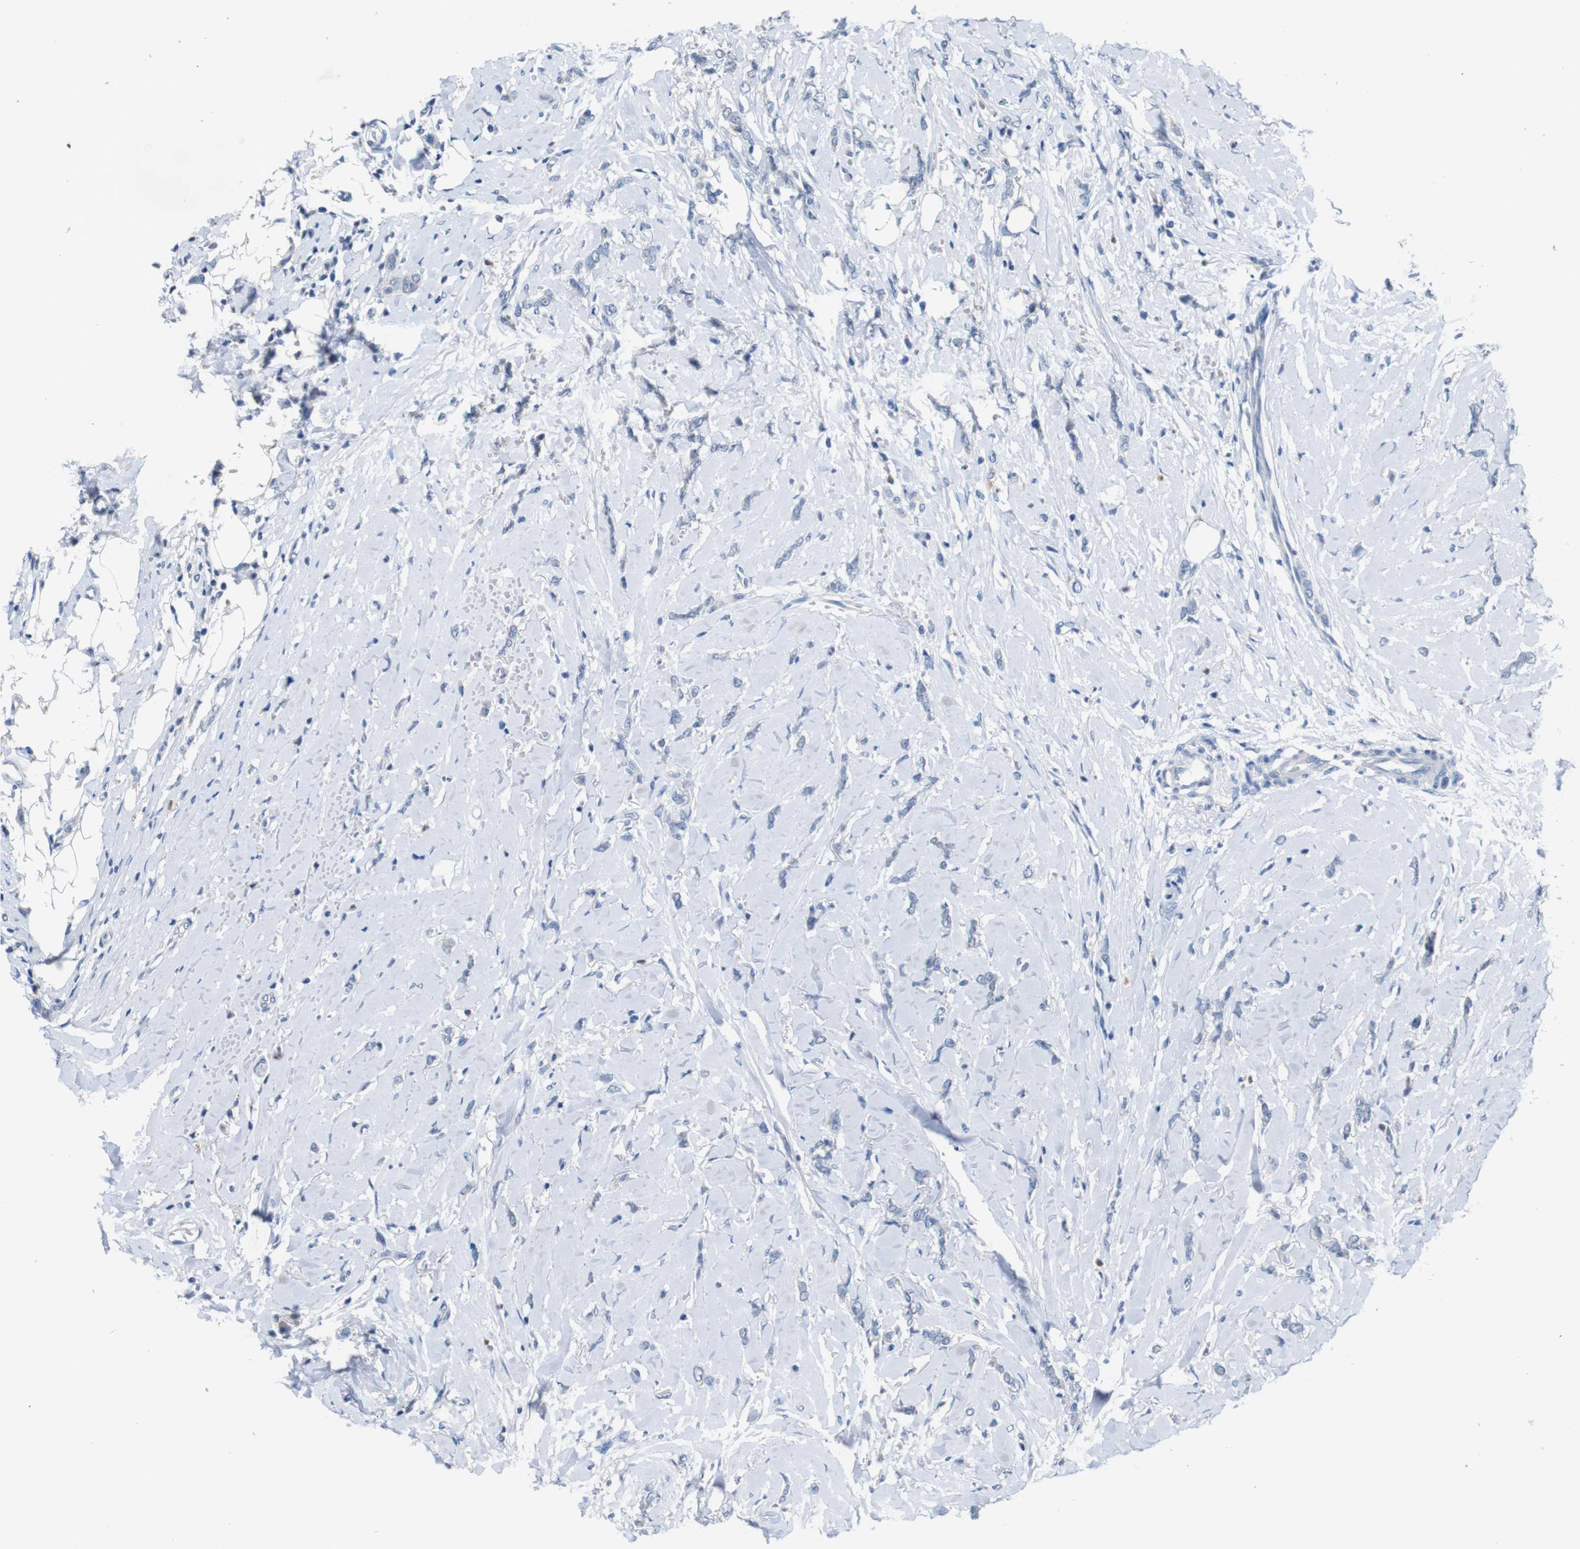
{"staining": {"intensity": "negative", "quantity": "none", "location": "none"}, "tissue": "breast cancer", "cell_type": "Tumor cells", "image_type": "cancer", "snomed": [{"axis": "morphology", "description": "Lobular carcinoma"}, {"axis": "topography", "description": "Skin"}, {"axis": "topography", "description": "Breast"}], "caption": "Image shows no significant protein expression in tumor cells of breast lobular carcinoma.", "gene": "SLC2A8", "patient": {"sex": "female", "age": 46}}